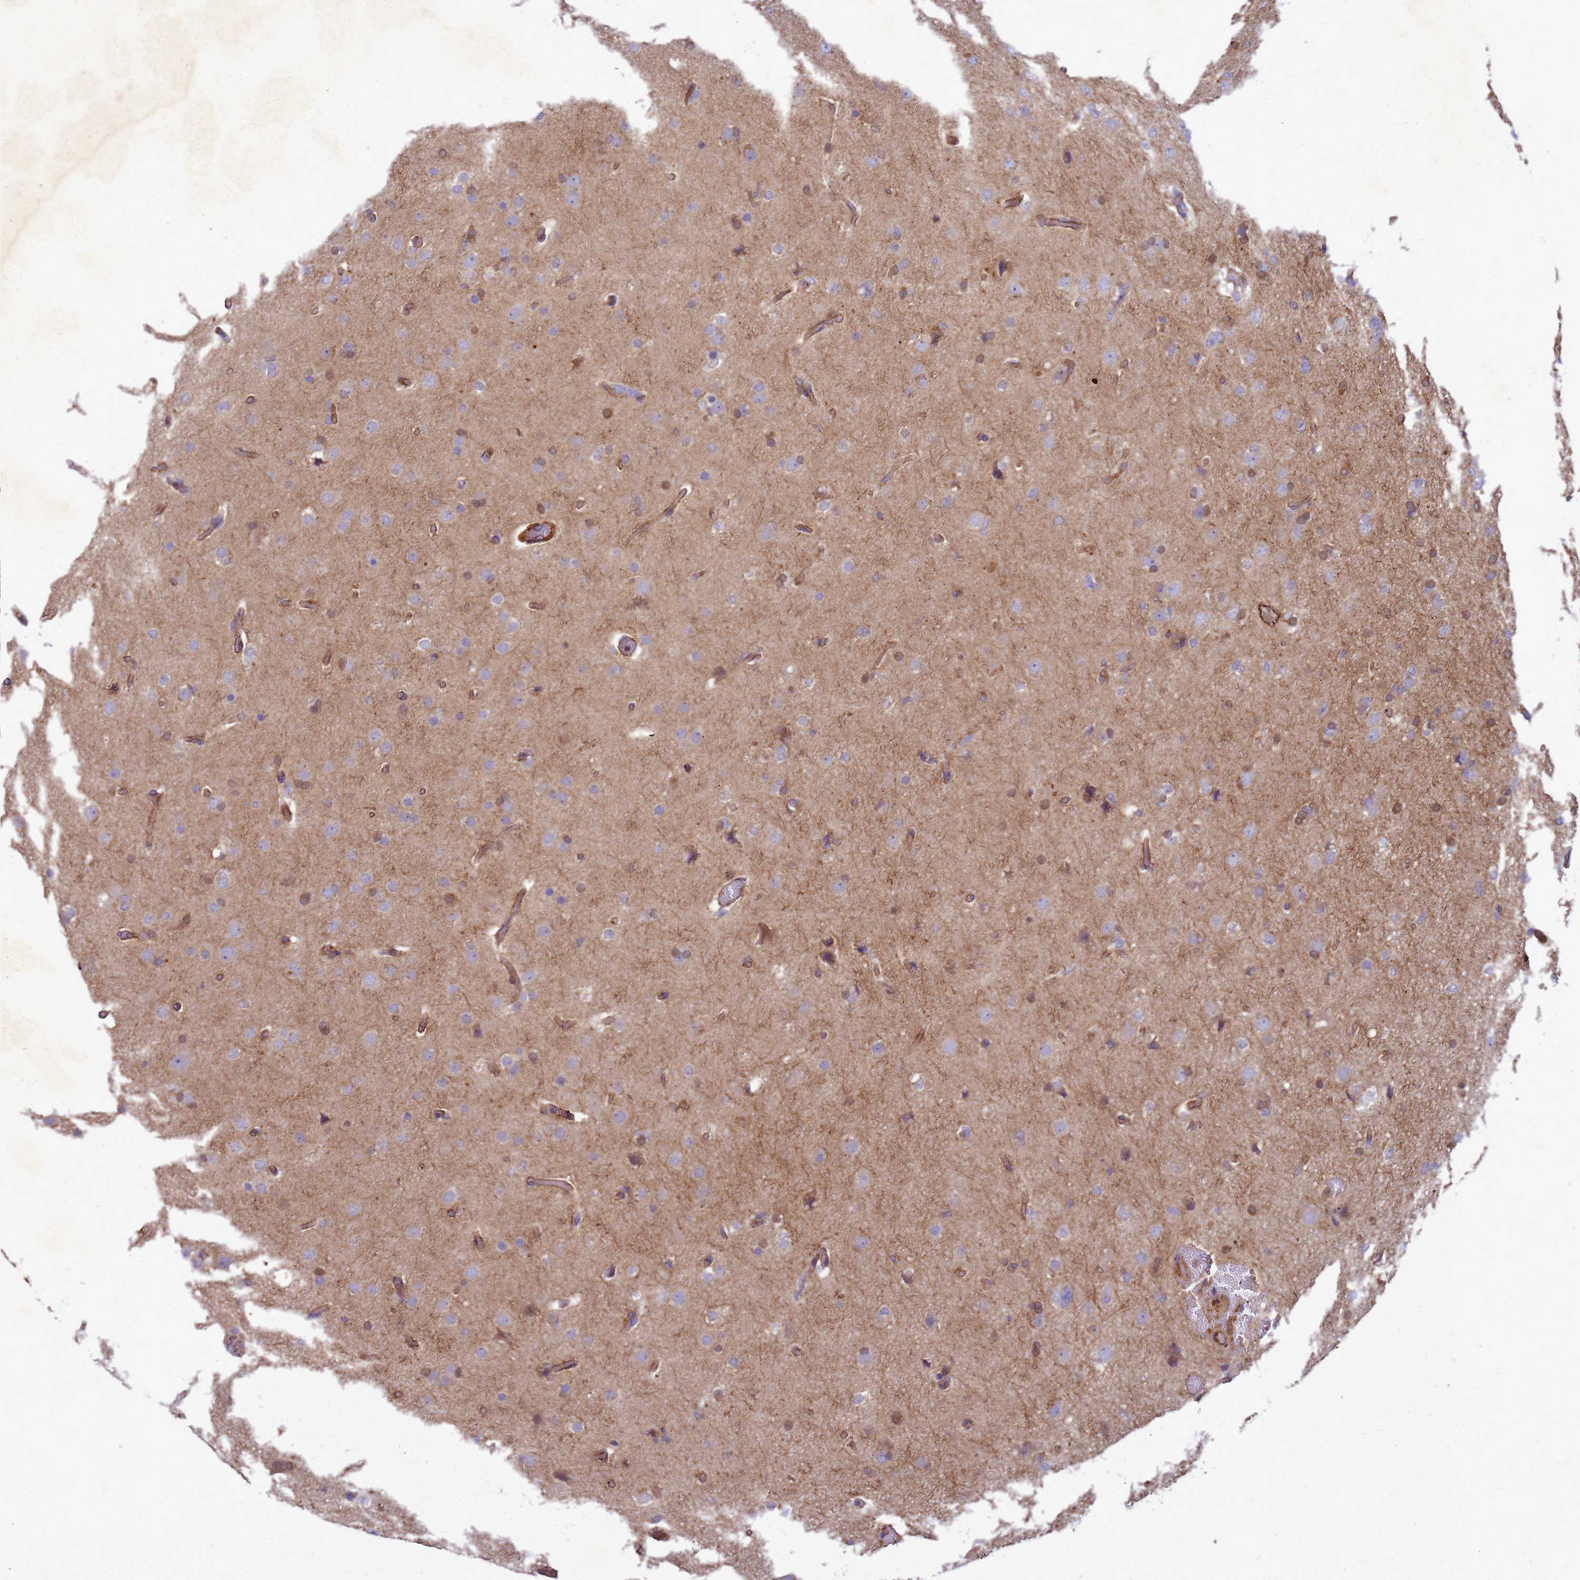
{"staining": {"intensity": "negative", "quantity": "none", "location": "none"}, "tissue": "glioma", "cell_type": "Tumor cells", "image_type": "cancer", "snomed": [{"axis": "morphology", "description": "Glioma, malignant, High grade"}, {"axis": "topography", "description": "Cerebral cortex"}], "caption": "Tumor cells show no significant expression in glioma.", "gene": "RNF215", "patient": {"sex": "female", "age": 36}}